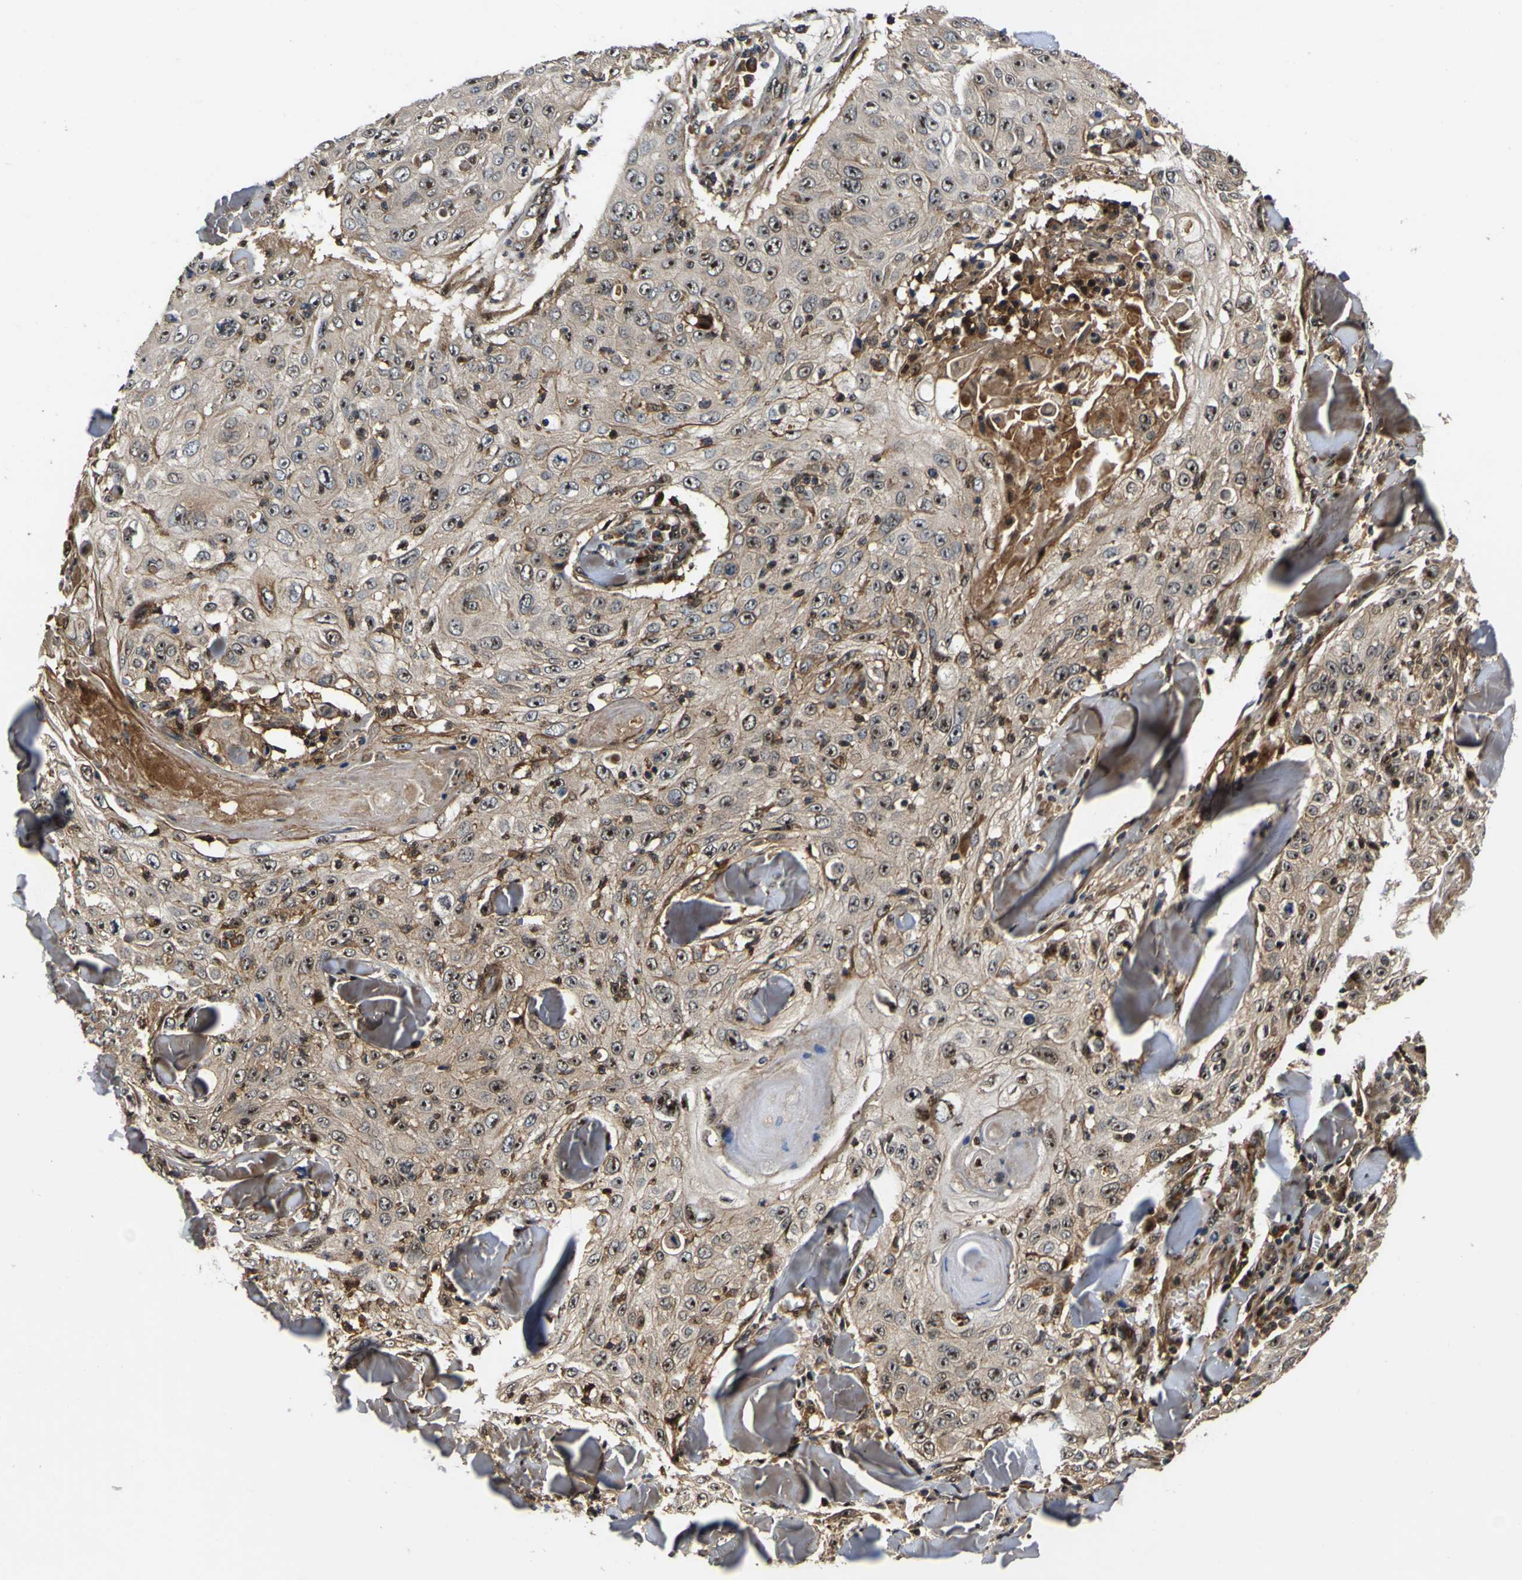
{"staining": {"intensity": "moderate", "quantity": ">75%", "location": "cytoplasmic/membranous,nuclear"}, "tissue": "skin cancer", "cell_type": "Tumor cells", "image_type": "cancer", "snomed": [{"axis": "morphology", "description": "Squamous cell carcinoma, NOS"}, {"axis": "topography", "description": "Skin"}], "caption": "A brown stain highlights moderate cytoplasmic/membranous and nuclear expression of a protein in squamous cell carcinoma (skin) tumor cells.", "gene": "LRP4", "patient": {"sex": "male", "age": 86}}